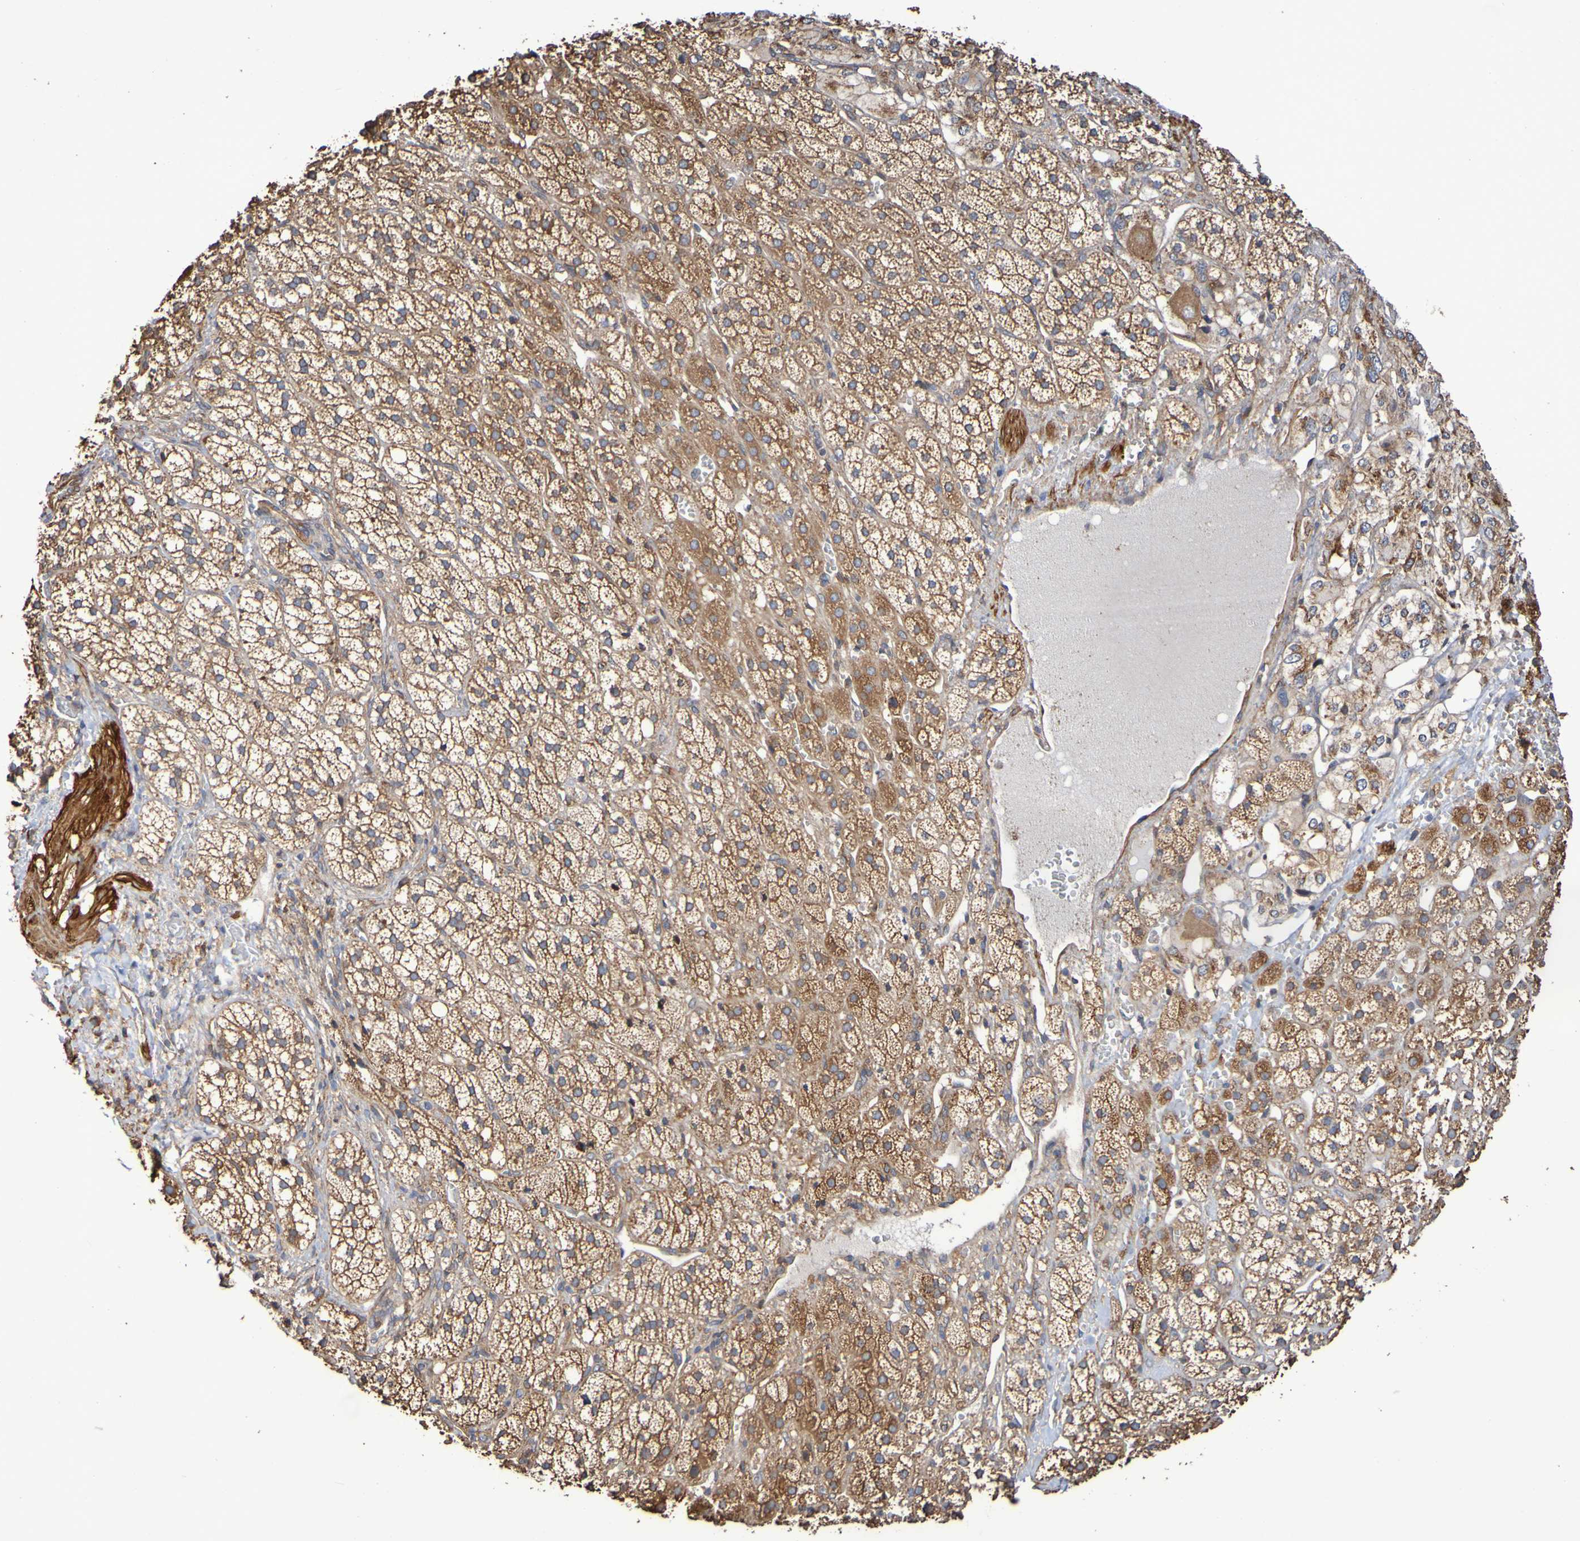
{"staining": {"intensity": "moderate", "quantity": ">75%", "location": "cytoplasmic/membranous"}, "tissue": "adrenal gland", "cell_type": "Glandular cells", "image_type": "normal", "snomed": [{"axis": "morphology", "description": "Normal tissue, NOS"}, {"axis": "topography", "description": "Adrenal gland"}], "caption": "High-power microscopy captured an immunohistochemistry (IHC) photomicrograph of benign adrenal gland, revealing moderate cytoplasmic/membranous expression in about >75% of glandular cells.", "gene": "RAB11A", "patient": {"sex": "male", "age": 56}}